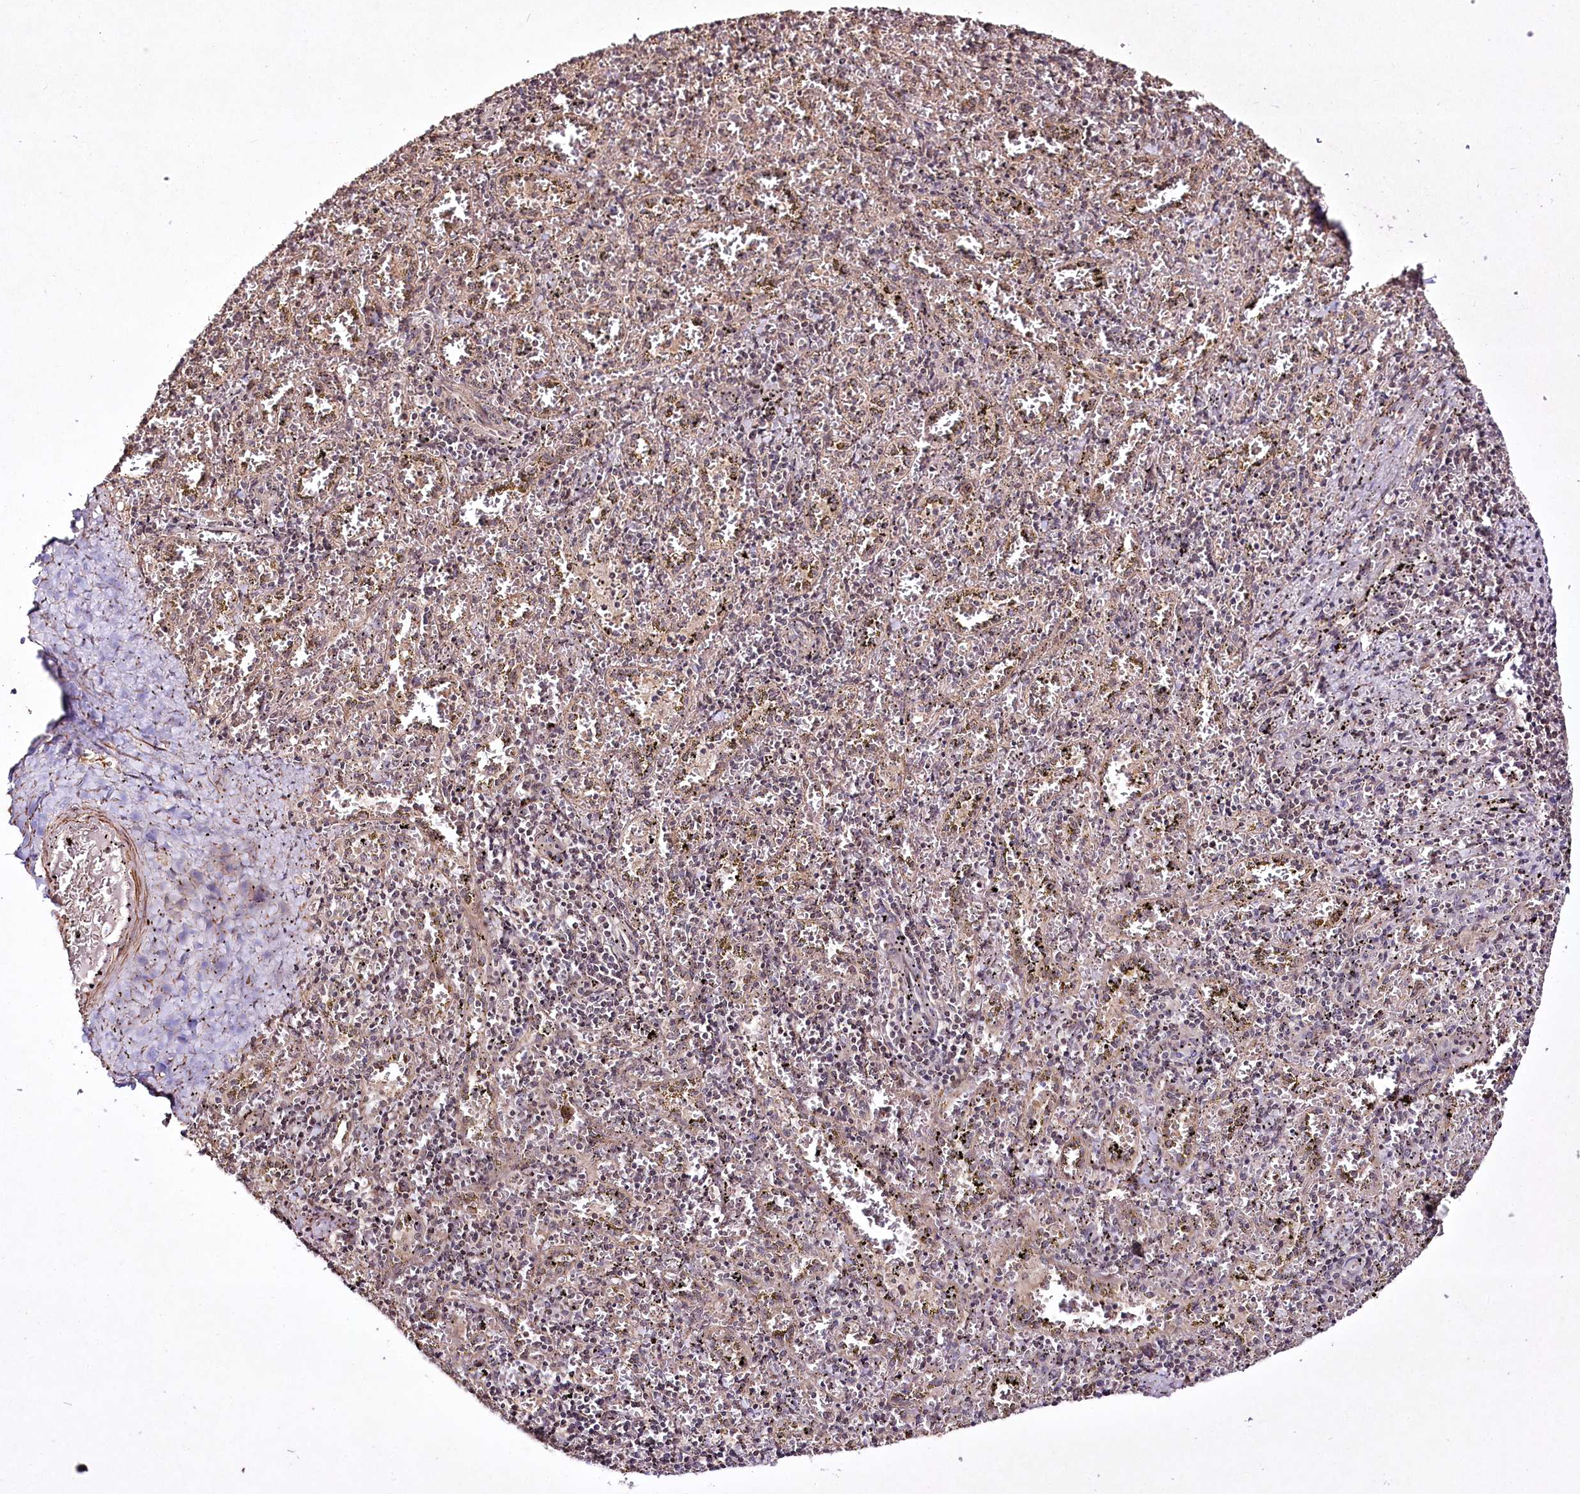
{"staining": {"intensity": "weak", "quantity": "<25%", "location": "nuclear"}, "tissue": "spleen", "cell_type": "Cells in red pulp", "image_type": "normal", "snomed": [{"axis": "morphology", "description": "Normal tissue, NOS"}, {"axis": "topography", "description": "Spleen"}], "caption": "This is an immunohistochemistry (IHC) micrograph of normal human spleen. There is no expression in cells in red pulp.", "gene": "CCDC59", "patient": {"sex": "male", "age": 11}}